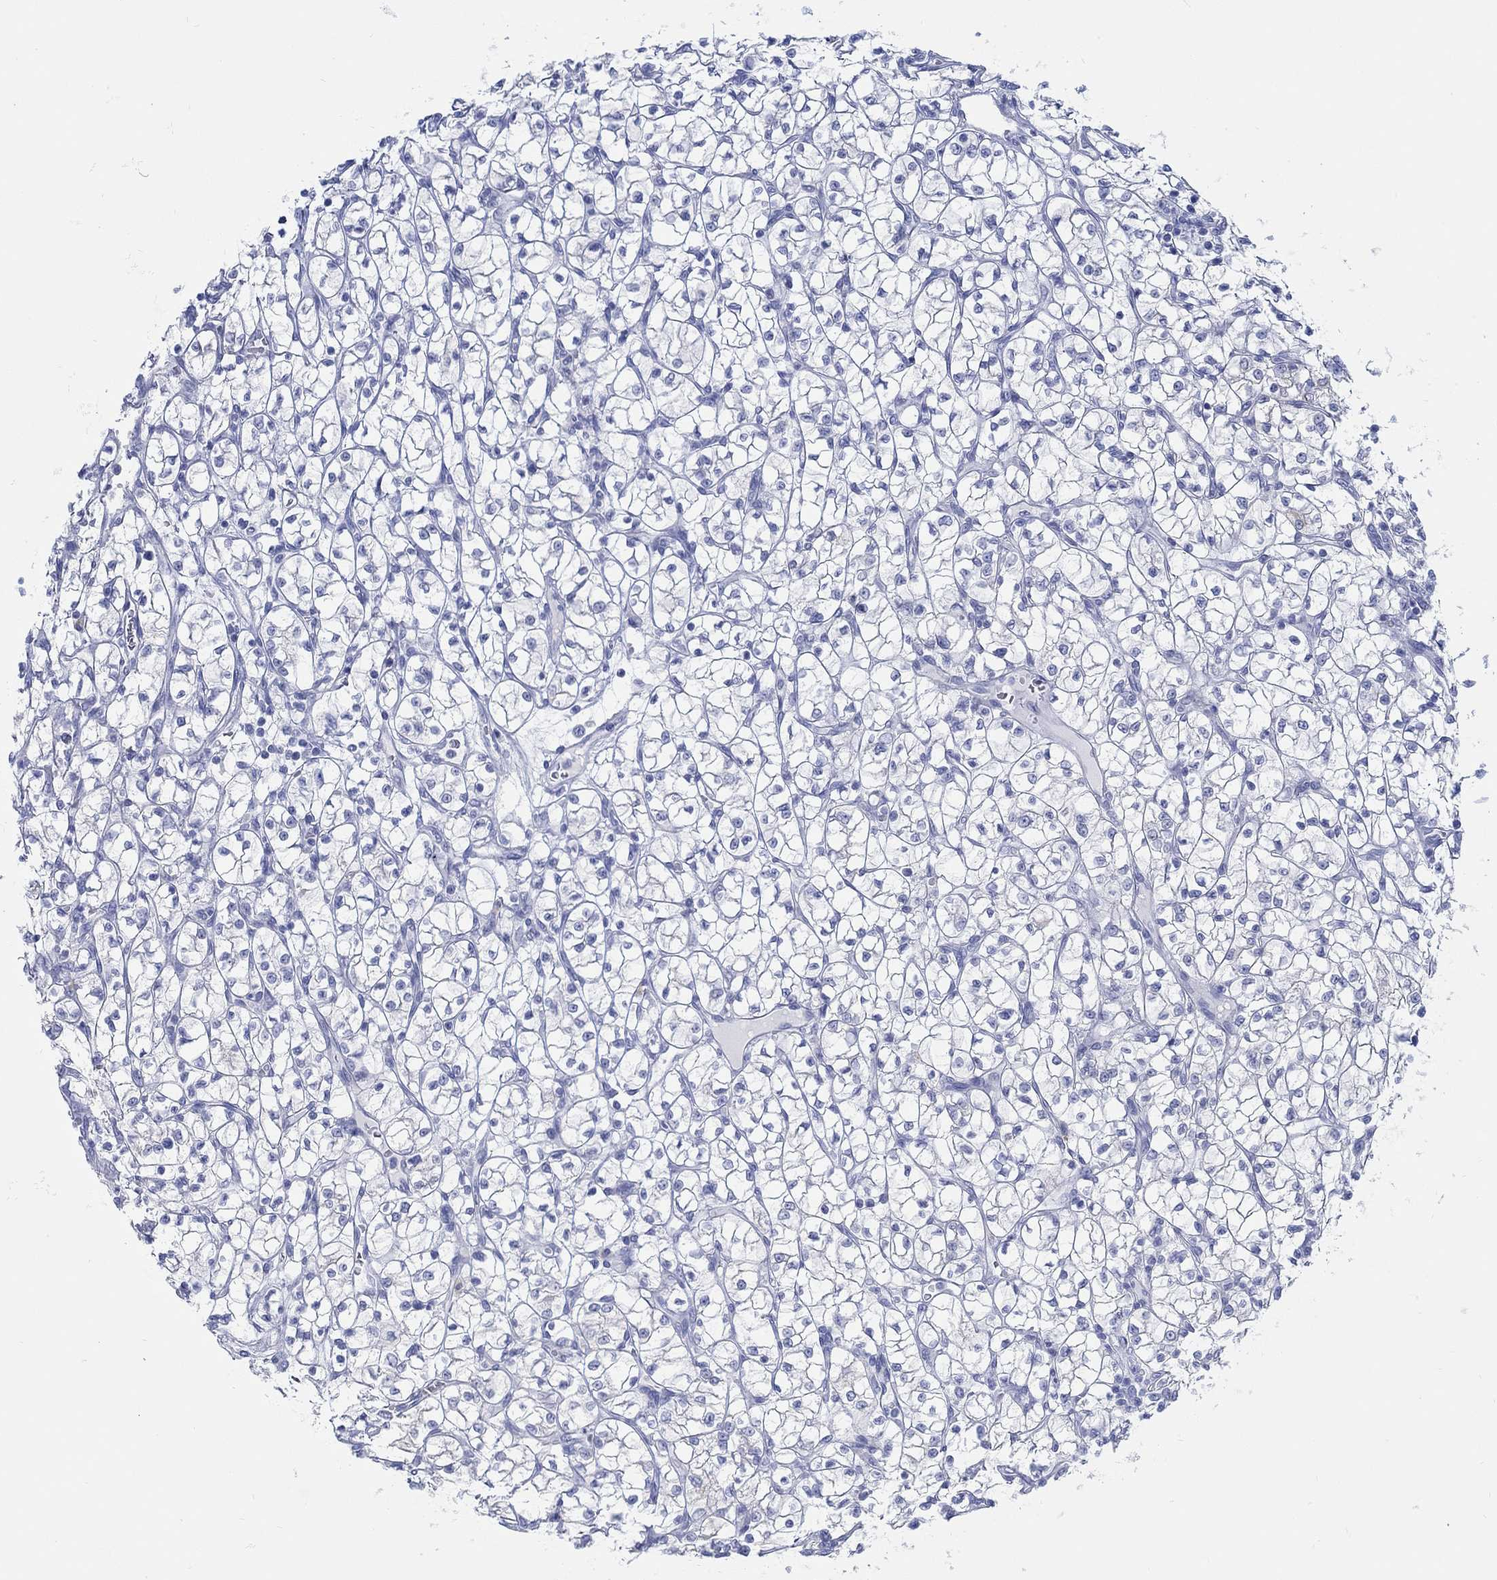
{"staining": {"intensity": "negative", "quantity": "none", "location": "none"}, "tissue": "renal cancer", "cell_type": "Tumor cells", "image_type": "cancer", "snomed": [{"axis": "morphology", "description": "Adenocarcinoma, NOS"}, {"axis": "topography", "description": "Kidney"}], "caption": "High magnification brightfield microscopy of renal cancer (adenocarcinoma) stained with DAB (brown) and counterstained with hematoxylin (blue): tumor cells show no significant expression. The staining is performed using DAB (3,3'-diaminobenzidine) brown chromogen with nuclei counter-stained in using hematoxylin.", "gene": "AK8", "patient": {"sex": "female", "age": 64}}